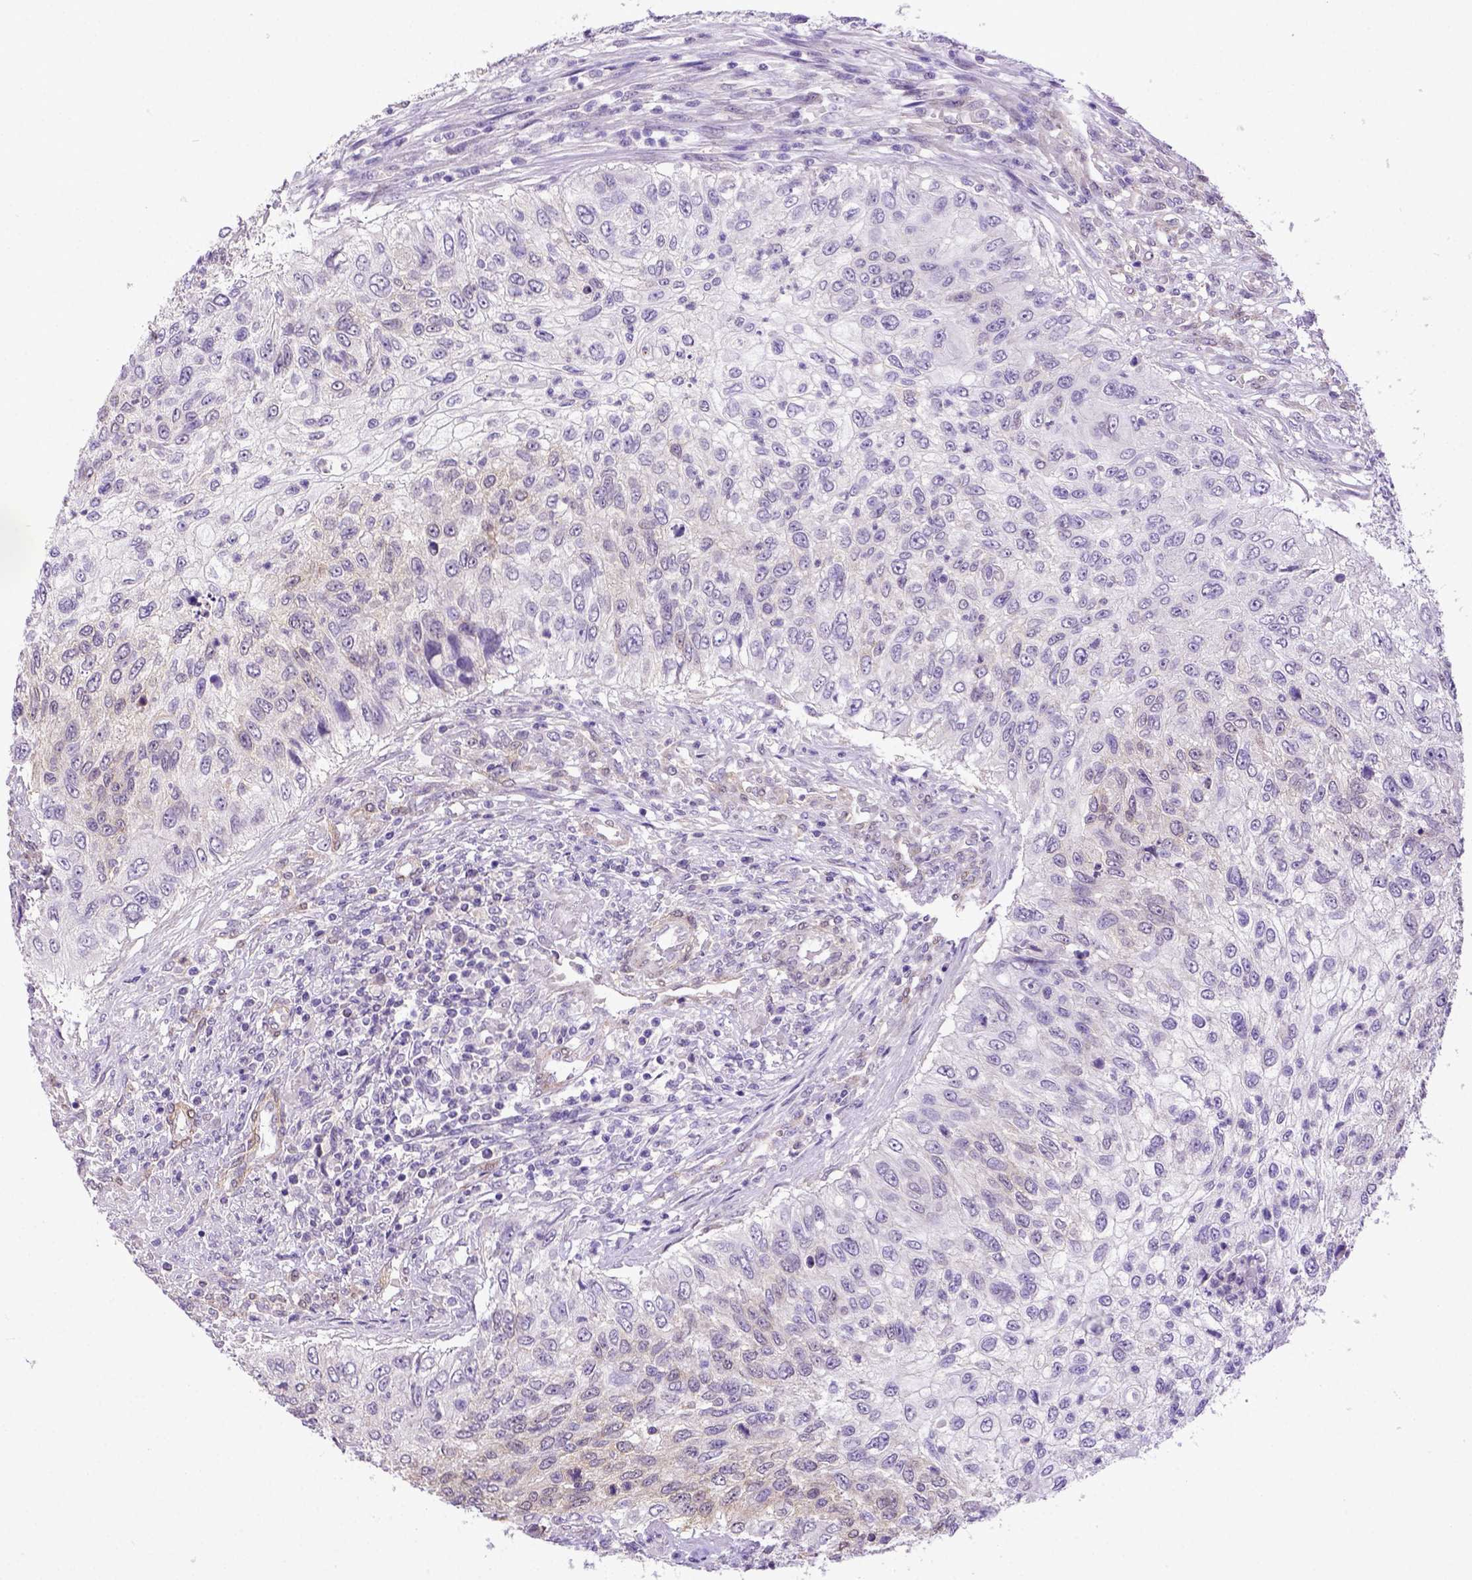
{"staining": {"intensity": "negative", "quantity": "none", "location": "none"}, "tissue": "urothelial cancer", "cell_type": "Tumor cells", "image_type": "cancer", "snomed": [{"axis": "morphology", "description": "Urothelial carcinoma, High grade"}, {"axis": "topography", "description": "Urinary bladder"}], "caption": "A histopathology image of human urothelial cancer is negative for staining in tumor cells.", "gene": "BTN1A1", "patient": {"sex": "female", "age": 60}}